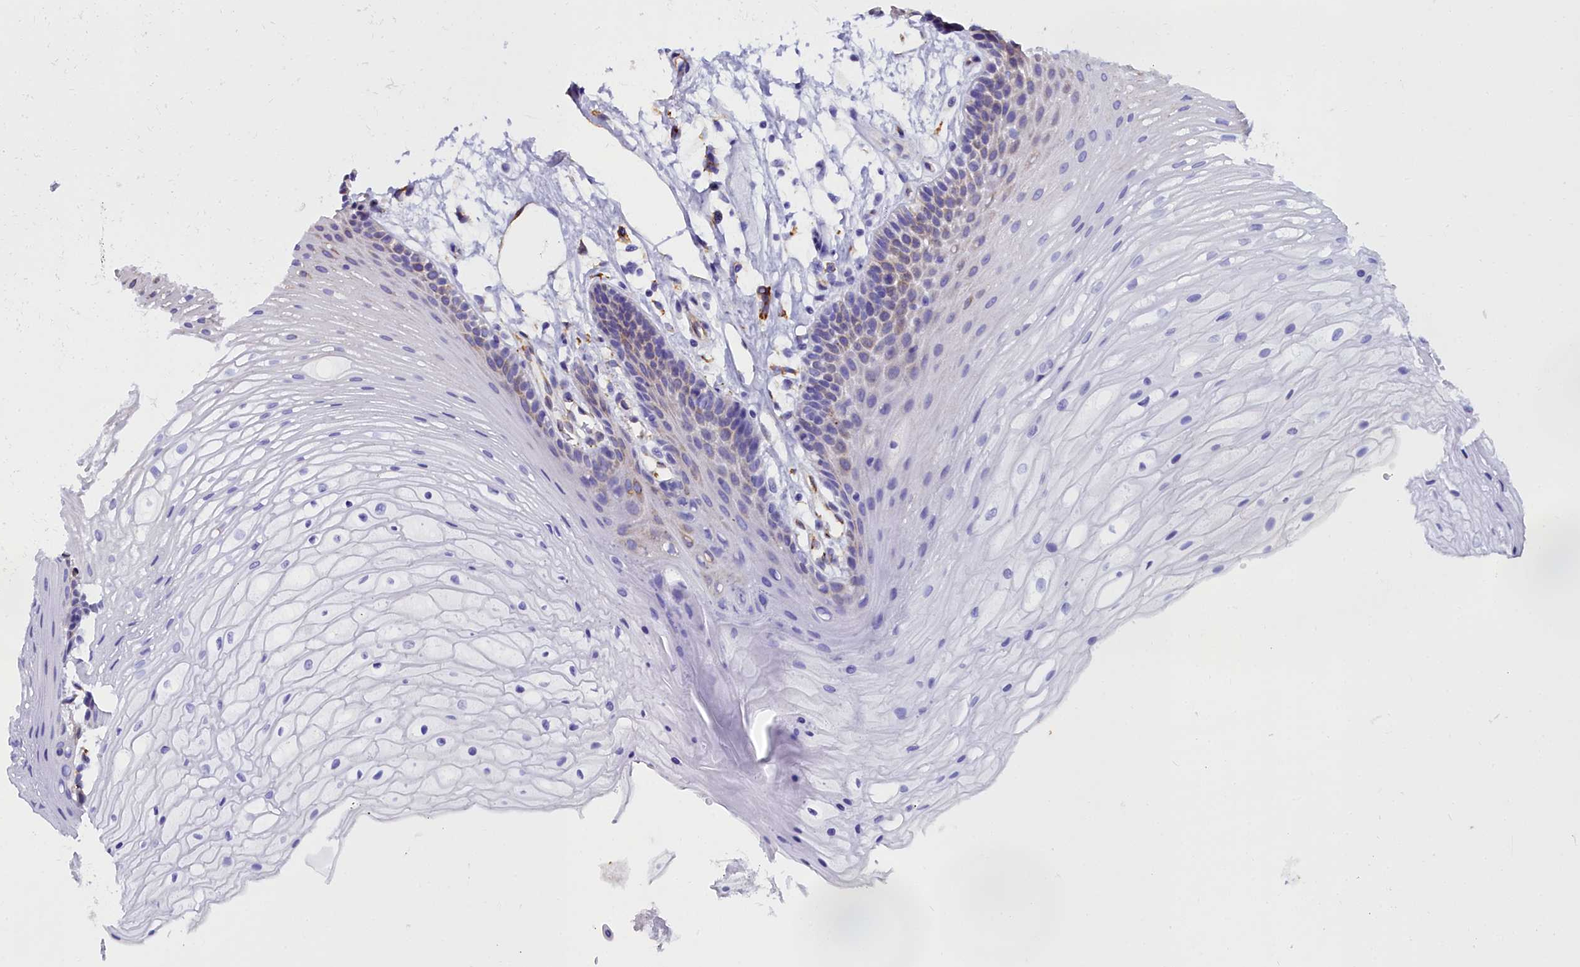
{"staining": {"intensity": "weak", "quantity": "<25%", "location": "cytoplasmic/membranous"}, "tissue": "oral mucosa", "cell_type": "Squamous epithelial cells", "image_type": "normal", "snomed": [{"axis": "morphology", "description": "Normal tissue, NOS"}, {"axis": "topography", "description": "Oral tissue"}], "caption": "A micrograph of oral mucosa stained for a protein exhibits no brown staining in squamous epithelial cells. Brightfield microscopy of immunohistochemistry stained with DAB (3,3'-diaminobenzidine) (brown) and hematoxylin (blue), captured at high magnification.", "gene": "TXNDC5", "patient": {"sex": "female", "age": 80}}